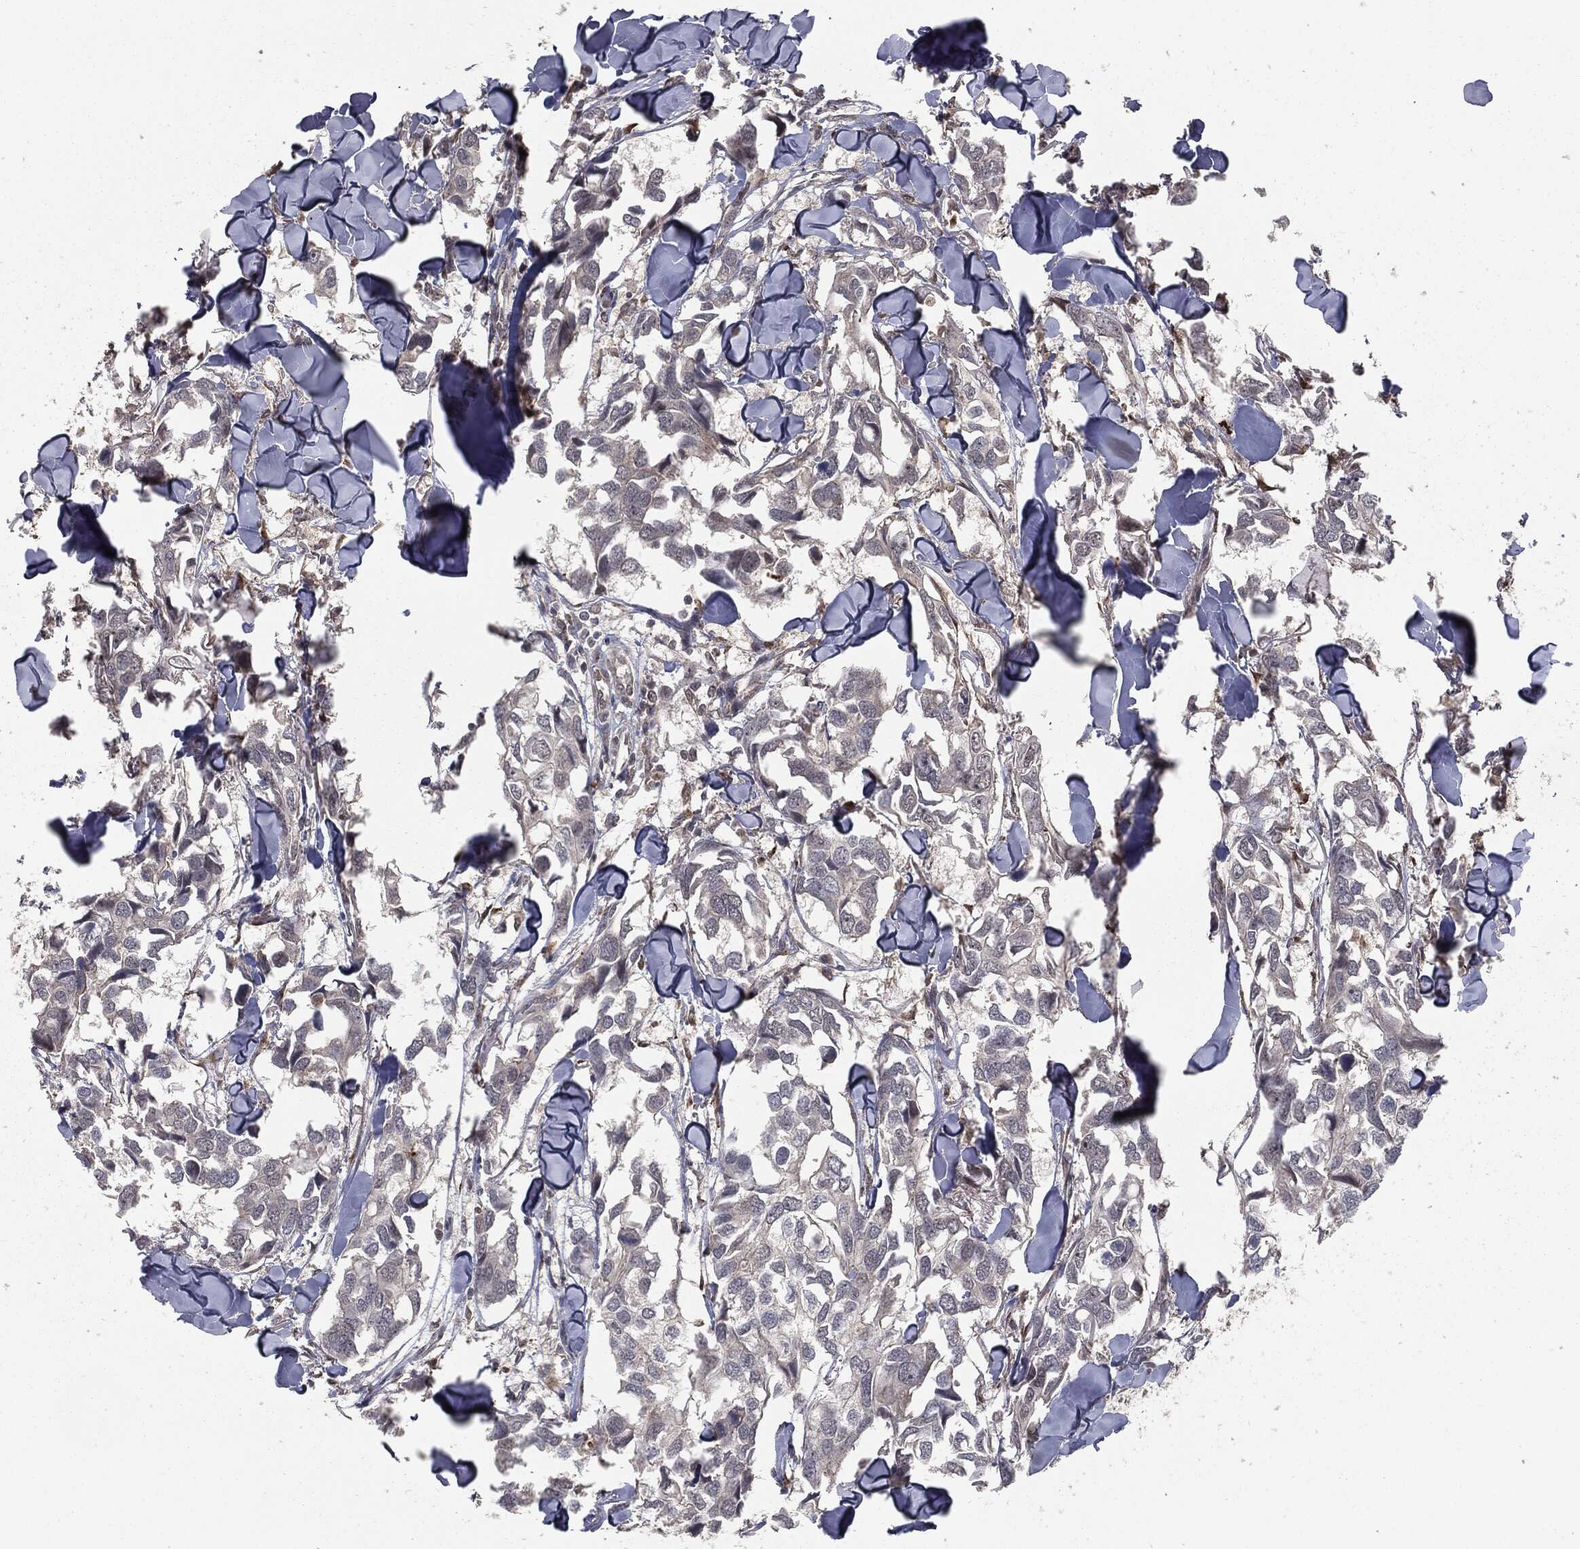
{"staining": {"intensity": "negative", "quantity": "none", "location": "none"}, "tissue": "breast cancer", "cell_type": "Tumor cells", "image_type": "cancer", "snomed": [{"axis": "morphology", "description": "Duct carcinoma"}, {"axis": "topography", "description": "Breast"}], "caption": "Immunohistochemical staining of intraductal carcinoma (breast) demonstrates no significant expression in tumor cells.", "gene": "FBXO7", "patient": {"sex": "female", "age": 83}}